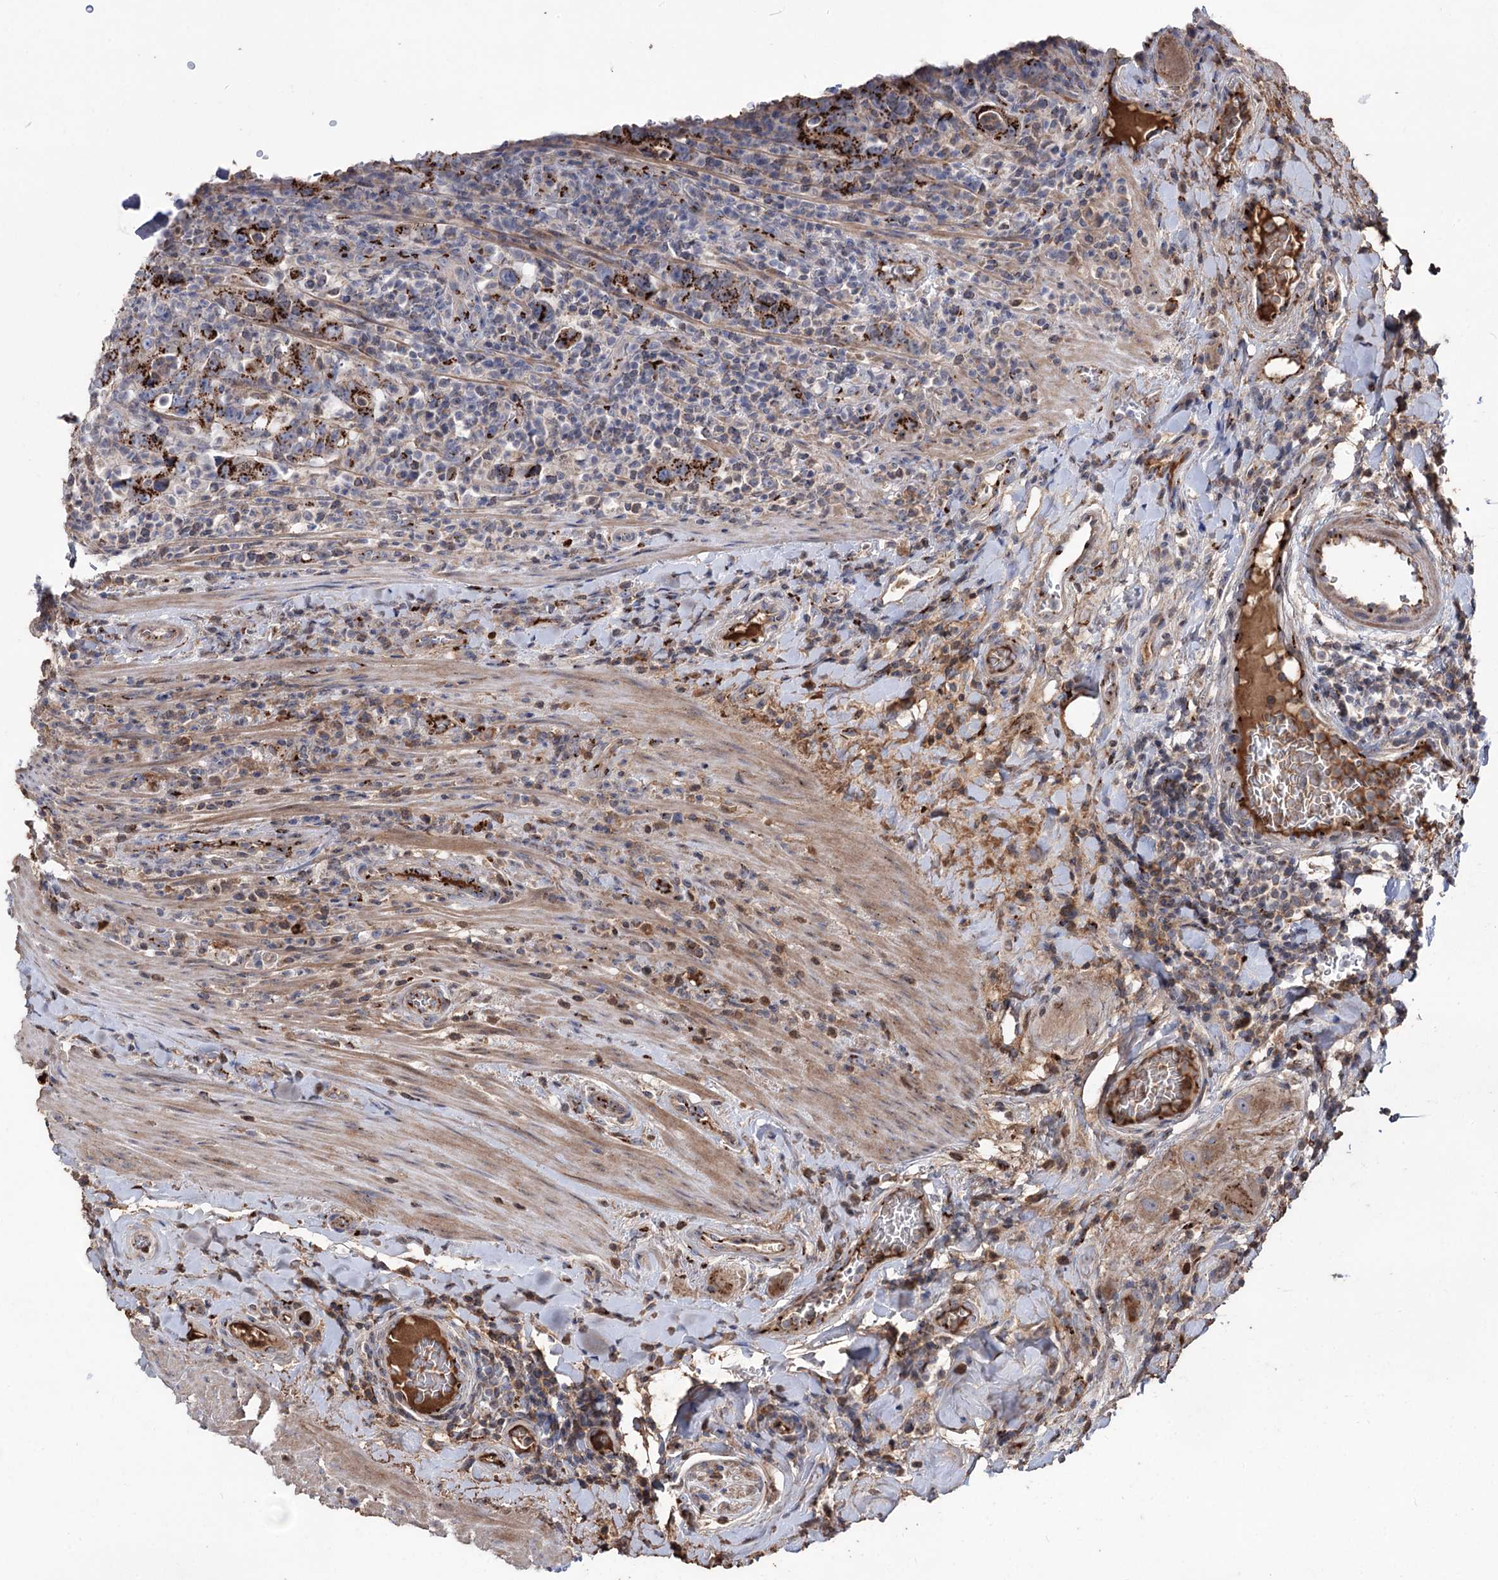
{"staining": {"intensity": "strong", "quantity": ">75%", "location": "cytoplasmic/membranous"}, "tissue": "colorectal cancer", "cell_type": "Tumor cells", "image_type": "cancer", "snomed": [{"axis": "morphology", "description": "Adenocarcinoma, NOS"}, {"axis": "topography", "description": "Colon"}], "caption": "DAB immunohistochemical staining of colorectal adenocarcinoma displays strong cytoplasmic/membranous protein staining in approximately >75% of tumor cells.", "gene": "ARHGAP20", "patient": {"sex": "female", "age": 75}}